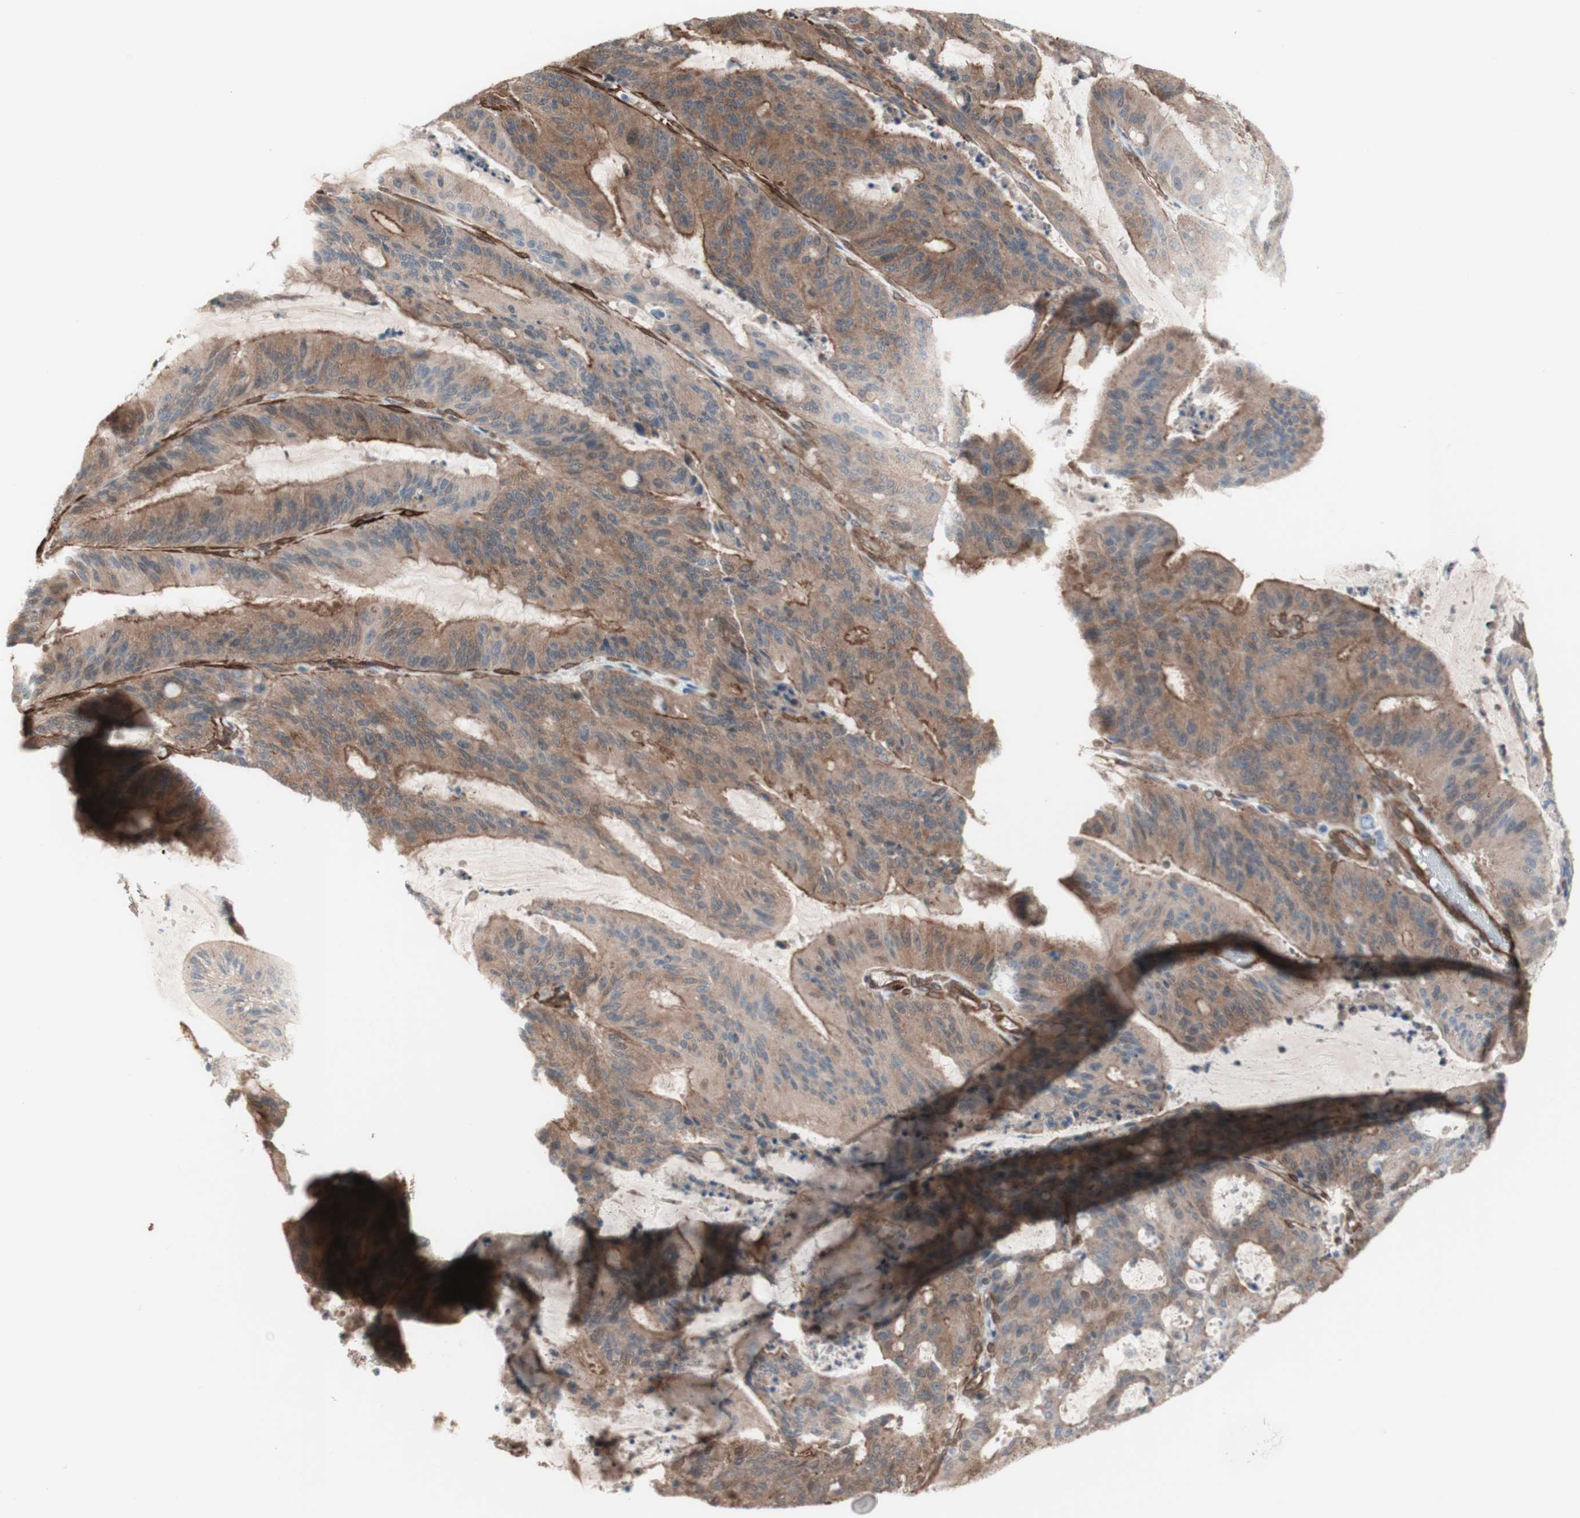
{"staining": {"intensity": "moderate", "quantity": ">75%", "location": "cytoplasmic/membranous"}, "tissue": "liver cancer", "cell_type": "Tumor cells", "image_type": "cancer", "snomed": [{"axis": "morphology", "description": "Cholangiocarcinoma"}, {"axis": "topography", "description": "Liver"}], "caption": "Liver cancer (cholangiocarcinoma) stained with DAB (3,3'-diaminobenzidine) immunohistochemistry (IHC) exhibits medium levels of moderate cytoplasmic/membranous positivity in about >75% of tumor cells.", "gene": "CNN3", "patient": {"sex": "female", "age": 73}}